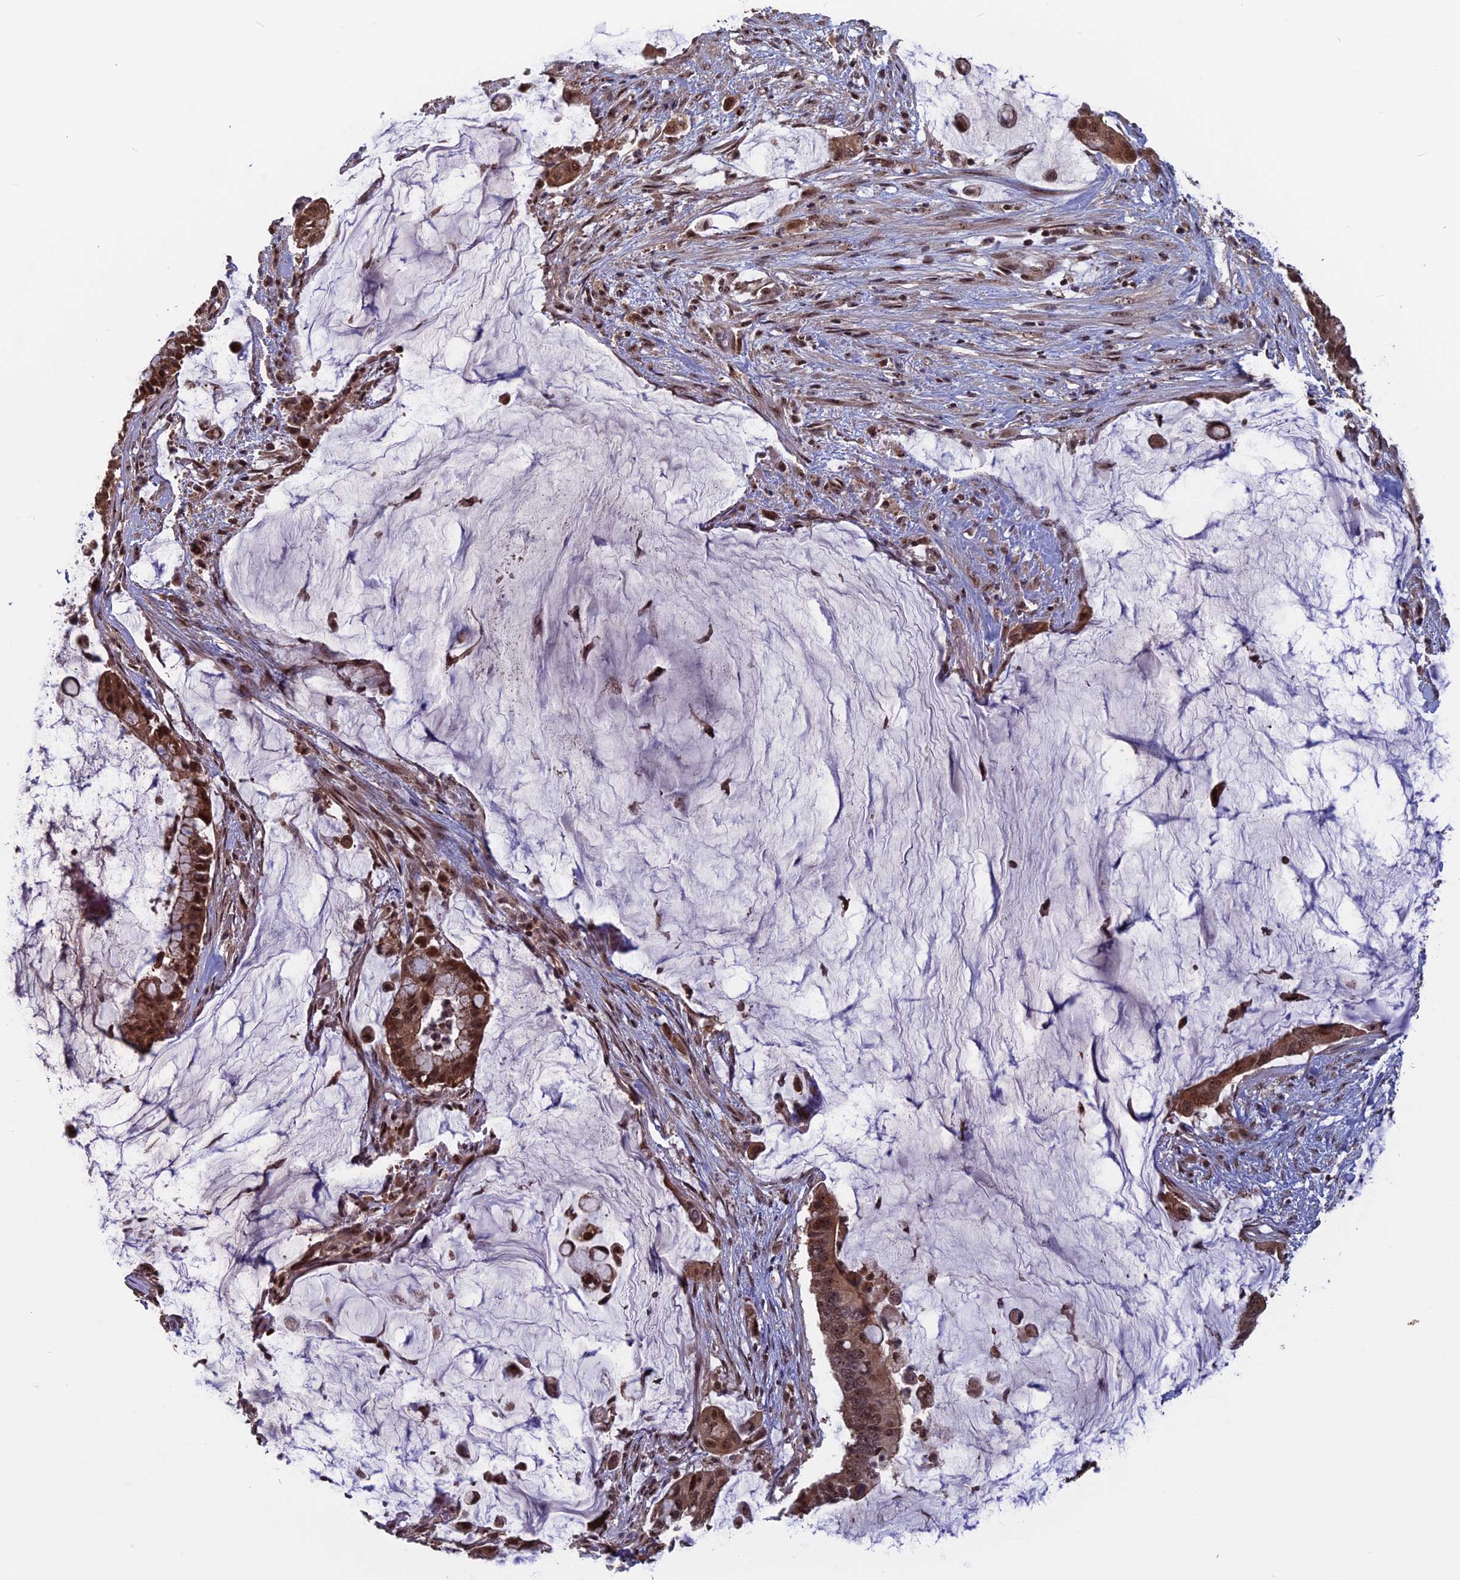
{"staining": {"intensity": "moderate", "quantity": ">75%", "location": "cytoplasmic/membranous,nuclear"}, "tissue": "pancreatic cancer", "cell_type": "Tumor cells", "image_type": "cancer", "snomed": [{"axis": "morphology", "description": "Adenocarcinoma, NOS"}, {"axis": "topography", "description": "Pancreas"}], "caption": "Pancreatic cancer (adenocarcinoma) was stained to show a protein in brown. There is medium levels of moderate cytoplasmic/membranous and nuclear staining in approximately >75% of tumor cells. (DAB (3,3'-diaminobenzidine) = brown stain, brightfield microscopy at high magnification).", "gene": "CACTIN", "patient": {"sex": "male", "age": 41}}